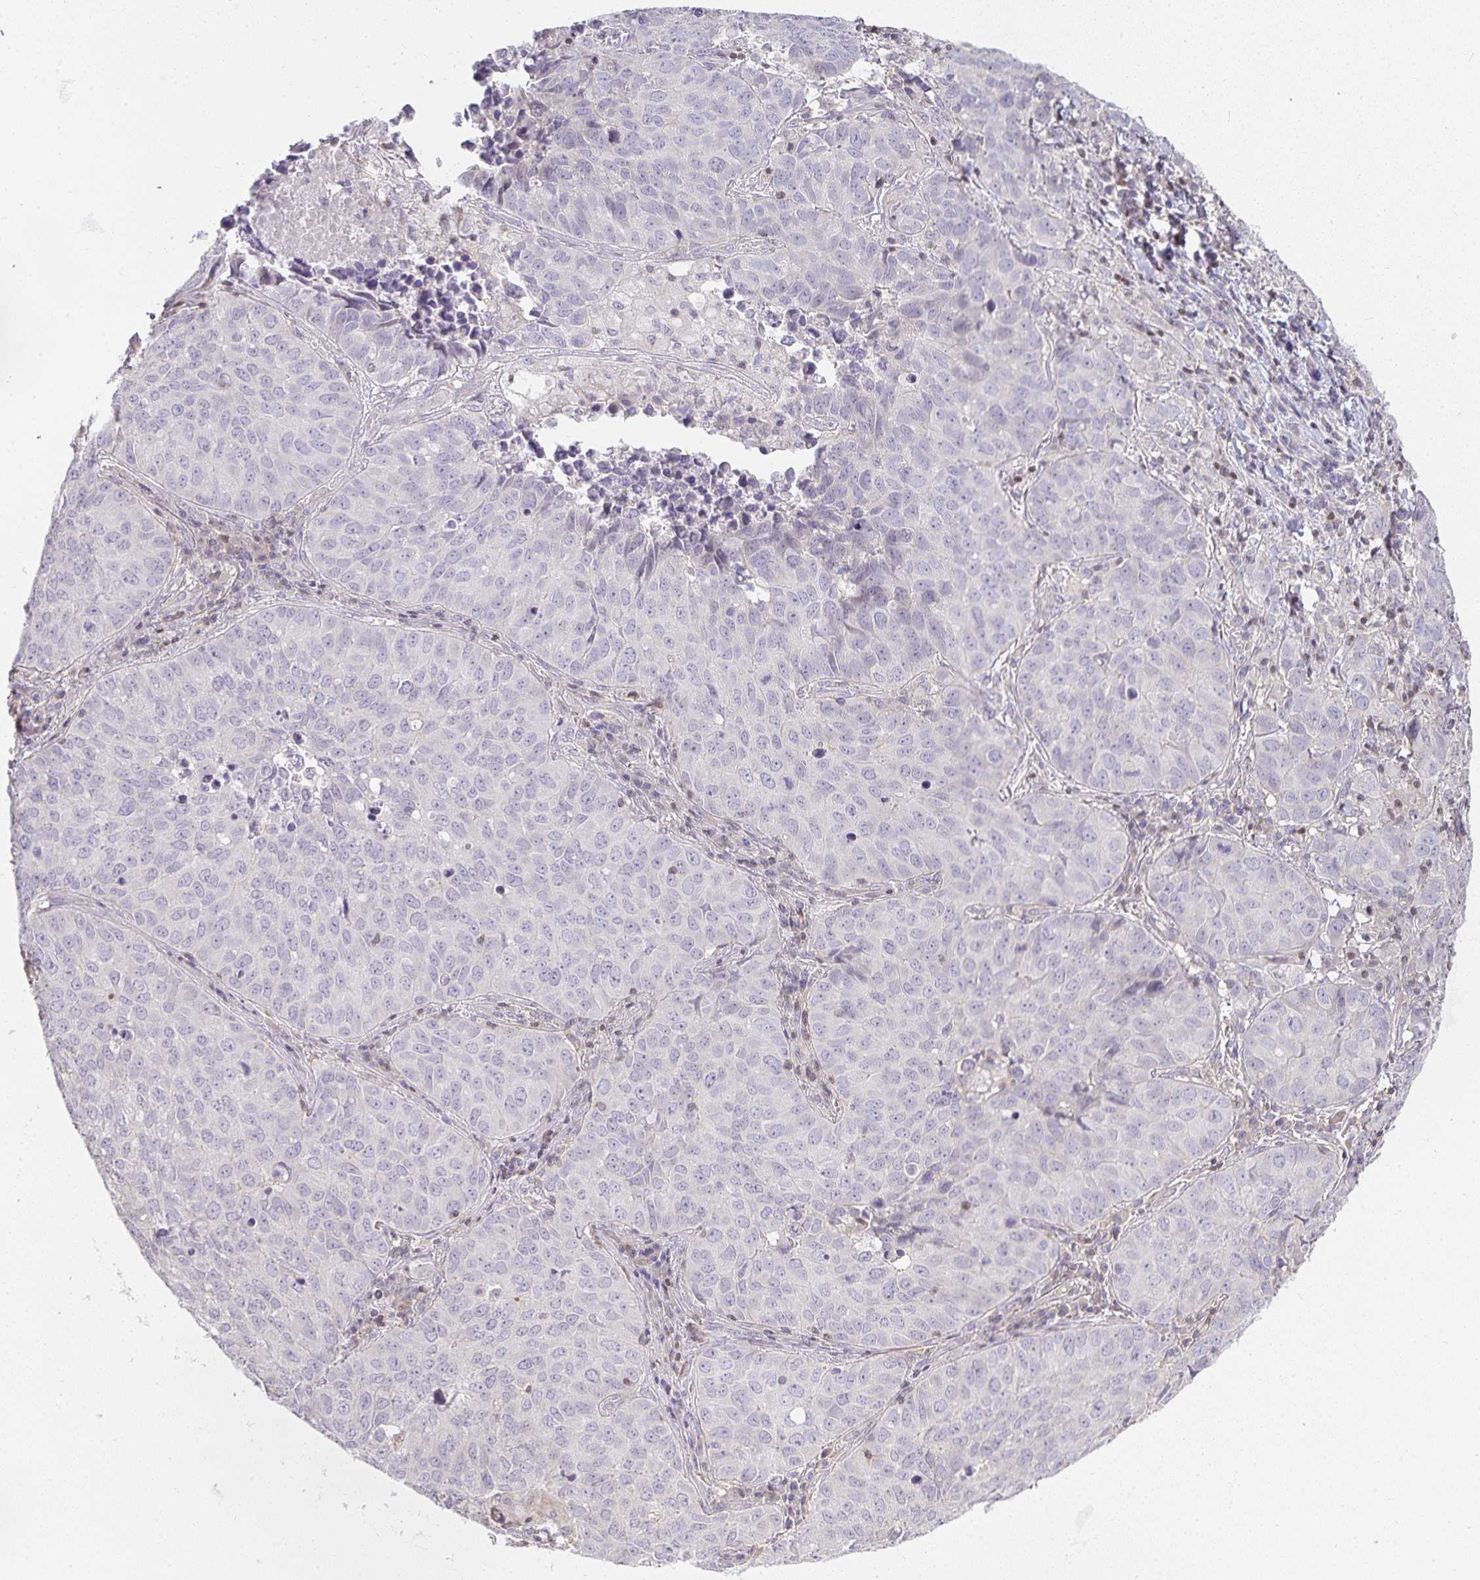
{"staining": {"intensity": "negative", "quantity": "none", "location": "none"}, "tissue": "lung cancer", "cell_type": "Tumor cells", "image_type": "cancer", "snomed": [{"axis": "morphology", "description": "Adenocarcinoma, NOS"}, {"axis": "topography", "description": "Lung"}], "caption": "Tumor cells are negative for protein expression in human lung cancer. (Stains: DAB (3,3'-diaminobenzidine) IHC with hematoxylin counter stain, Microscopy: brightfield microscopy at high magnification).", "gene": "GATA3", "patient": {"sex": "female", "age": 50}}